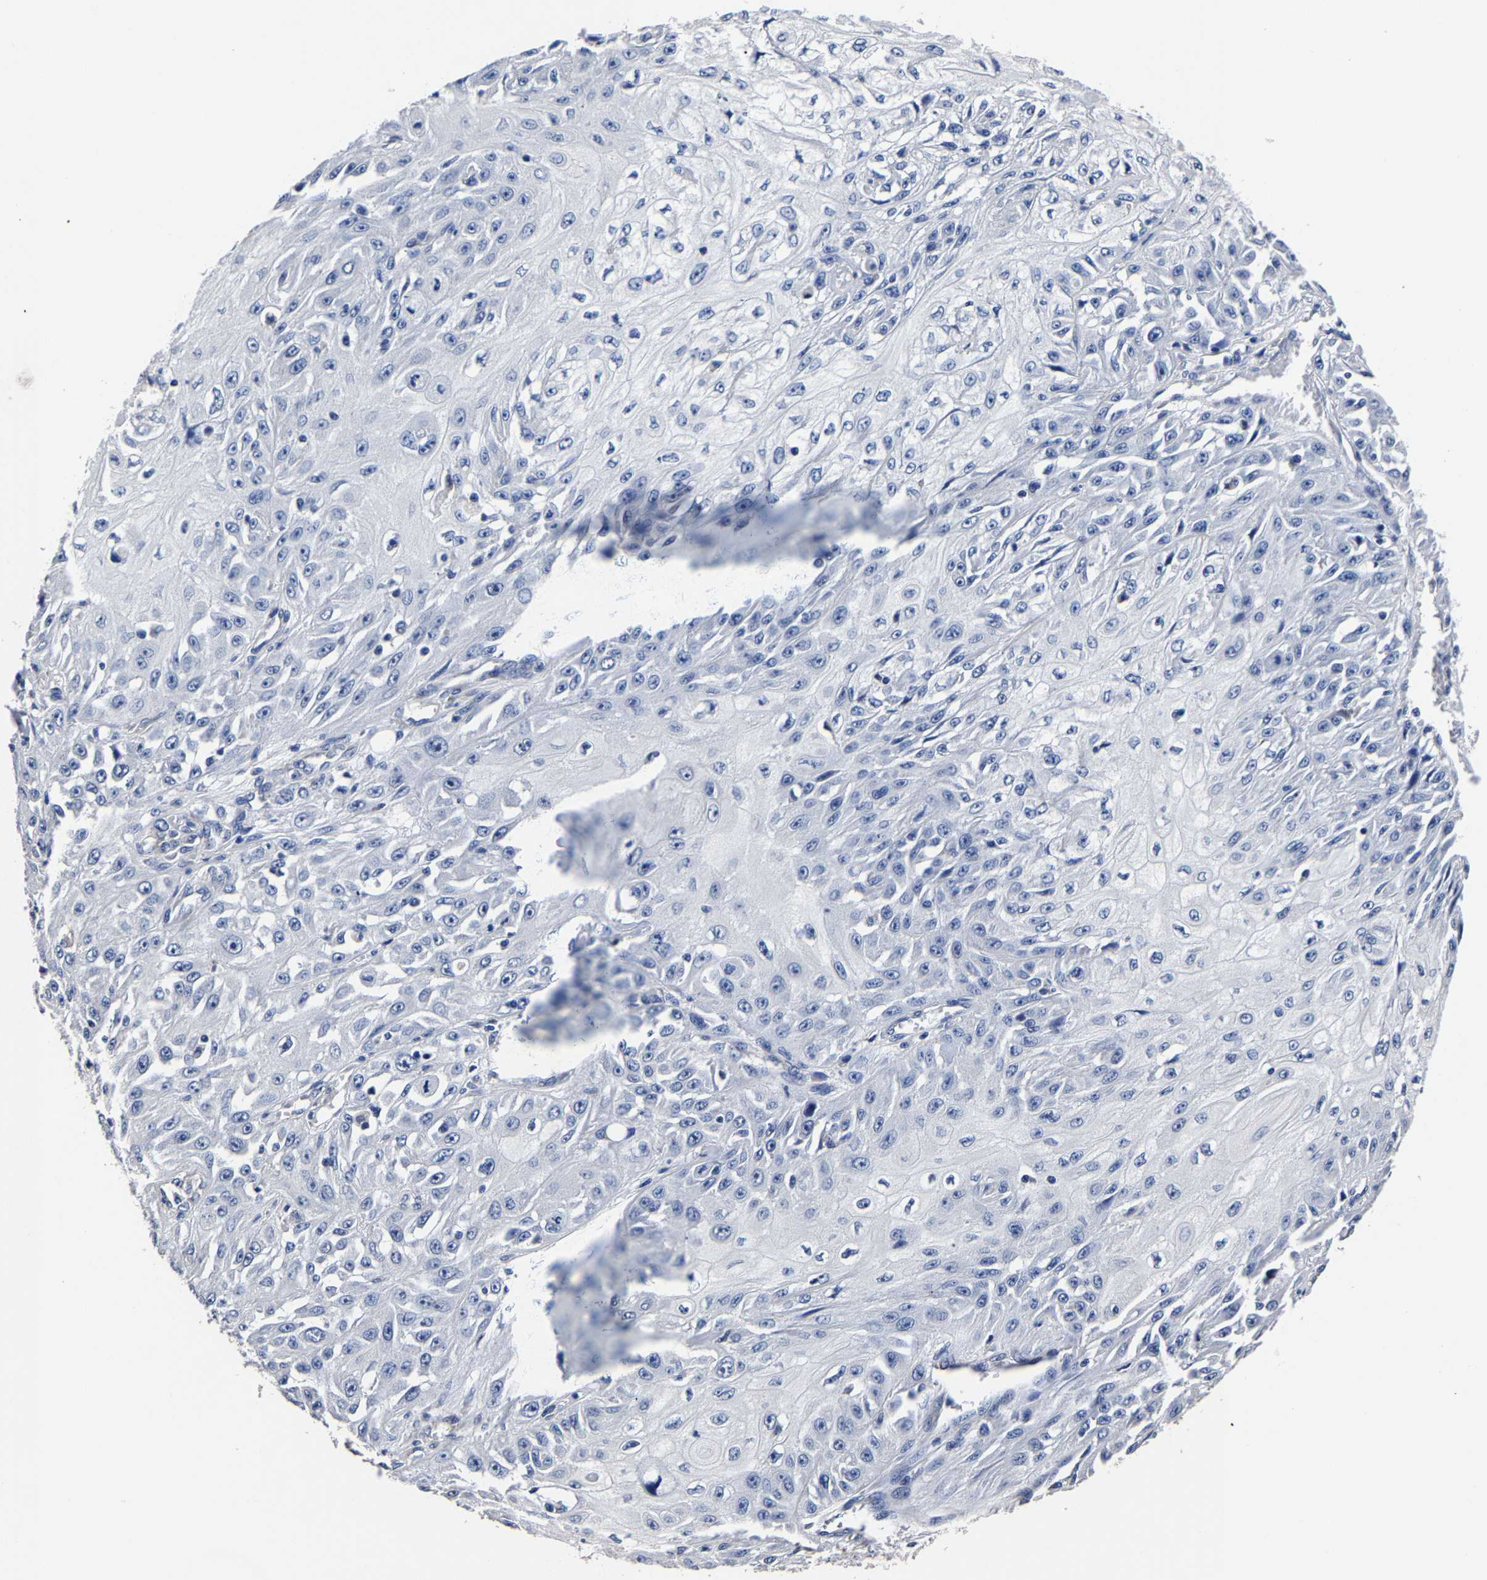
{"staining": {"intensity": "negative", "quantity": "none", "location": "none"}, "tissue": "skin cancer", "cell_type": "Tumor cells", "image_type": "cancer", "snomed": [{"axis": "morphology", "description": "Squamous cell carcinoma, NOS"}, {"axis": "morphology", "description": "Squamous cell carcinoma, metastatic, NOS"}, {"axis": "topography", "description": "Skin"}, {"axis": "topography", "description": "Lymph node"}], "caption": "This is a micrograph of immunohistochemistry staining of skin squamous cell carcinoma, which shows no staining in tumor cells.", "gene": "AKAP4", "patient": {"sex": "male", "age": 75}}